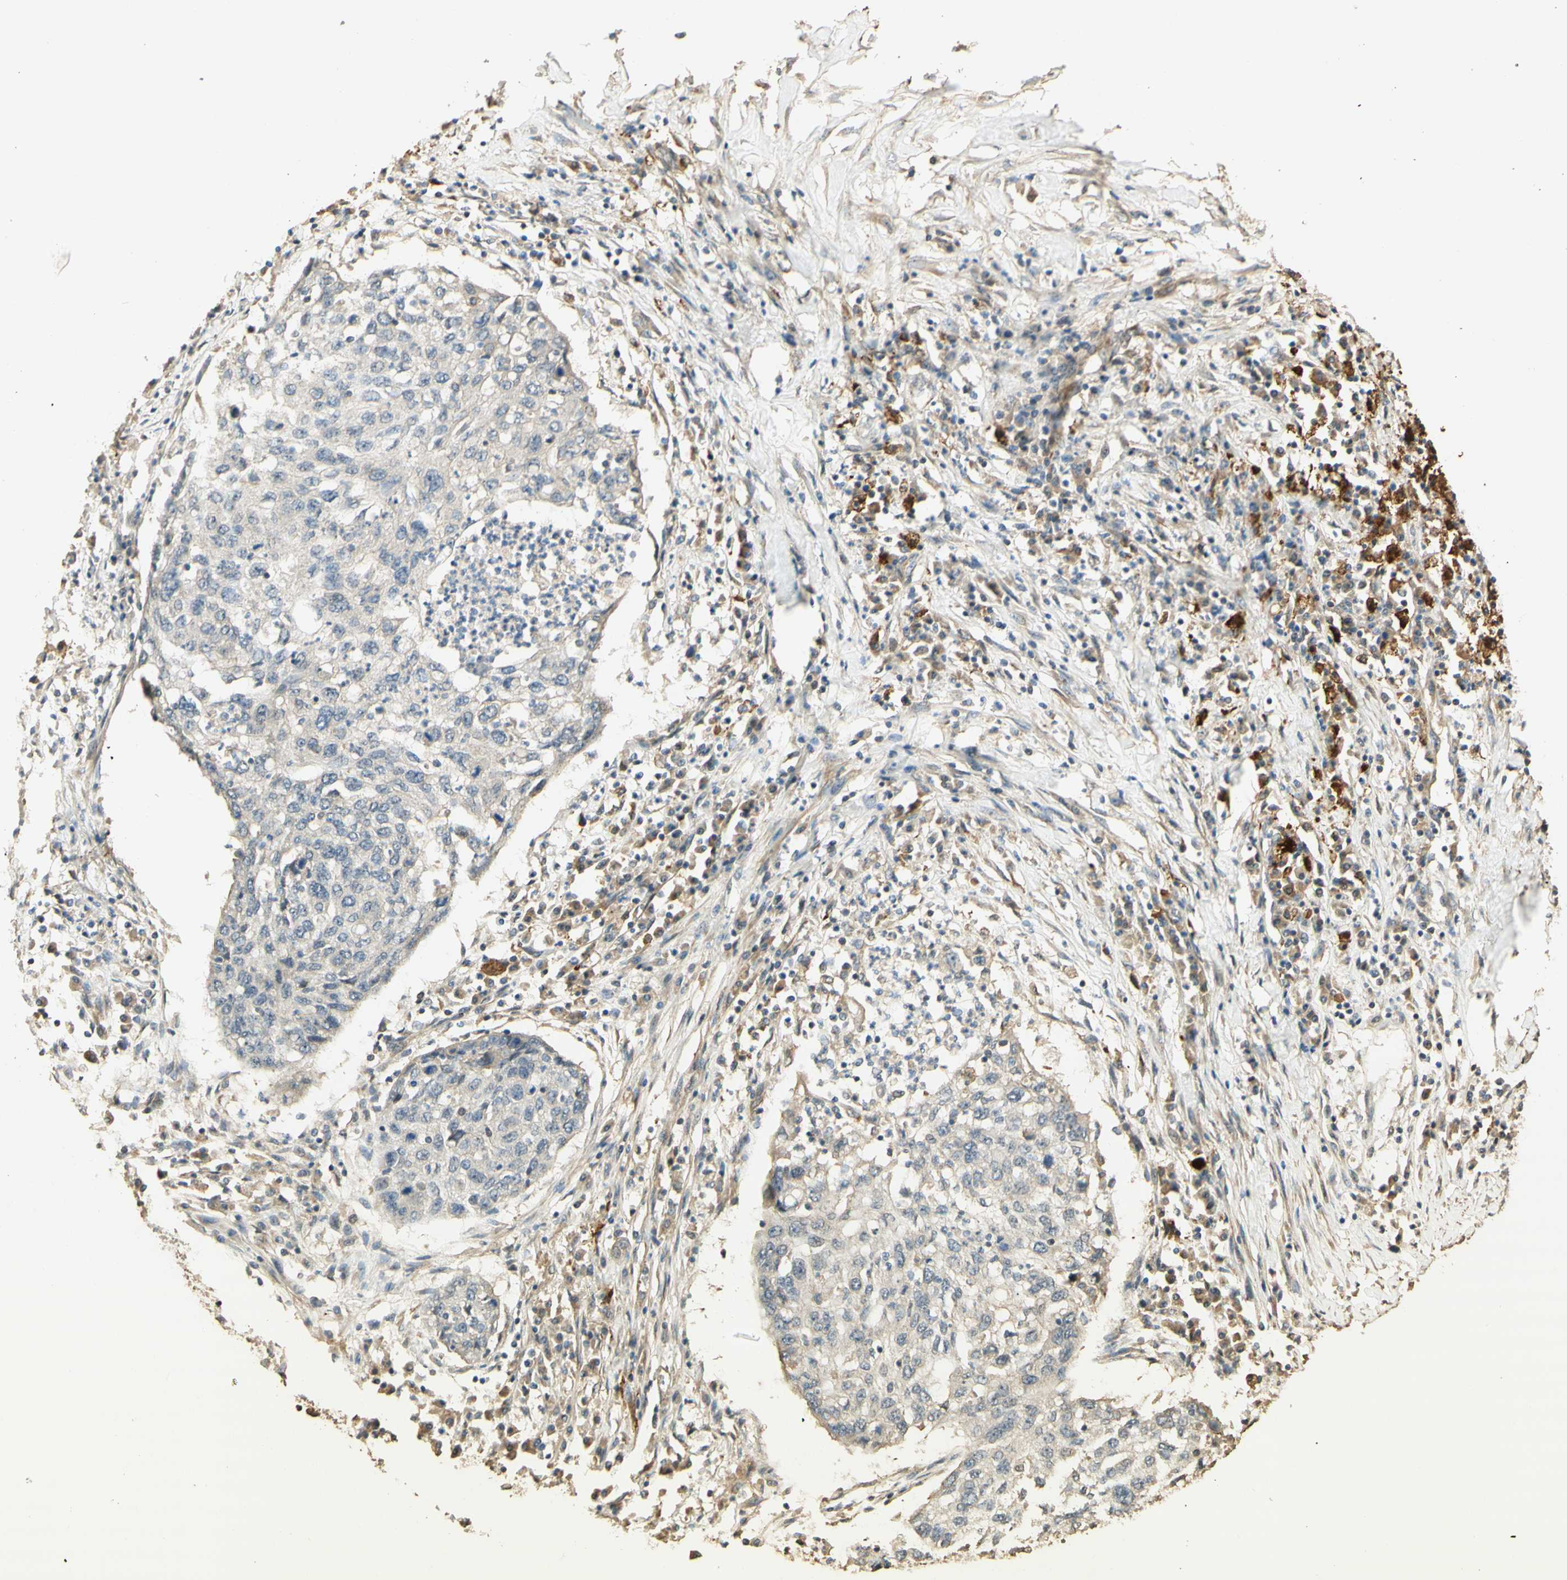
{"staining": {"intensity": "weak", "quantity": "25%-75%", "location": "cytoplasmic/membranous"}, "tissue": "lung cancer", "cell_type": "Tumor cells", "image_type": "cancer", "snomed": [{"axis": "morphology", "description": "Squamous cell carcinoma, NOS"}, {"axis": "topography", "description": "Lung"}], "caption": "Protein staining of lung cancer (squamous cell carcinoma) tissue exhibits weak cytoplasmic/membranous expression in about 25%-75% of tumor cells.", "gene": "AGER", "patient": {"sex": "female", "age": 63}}